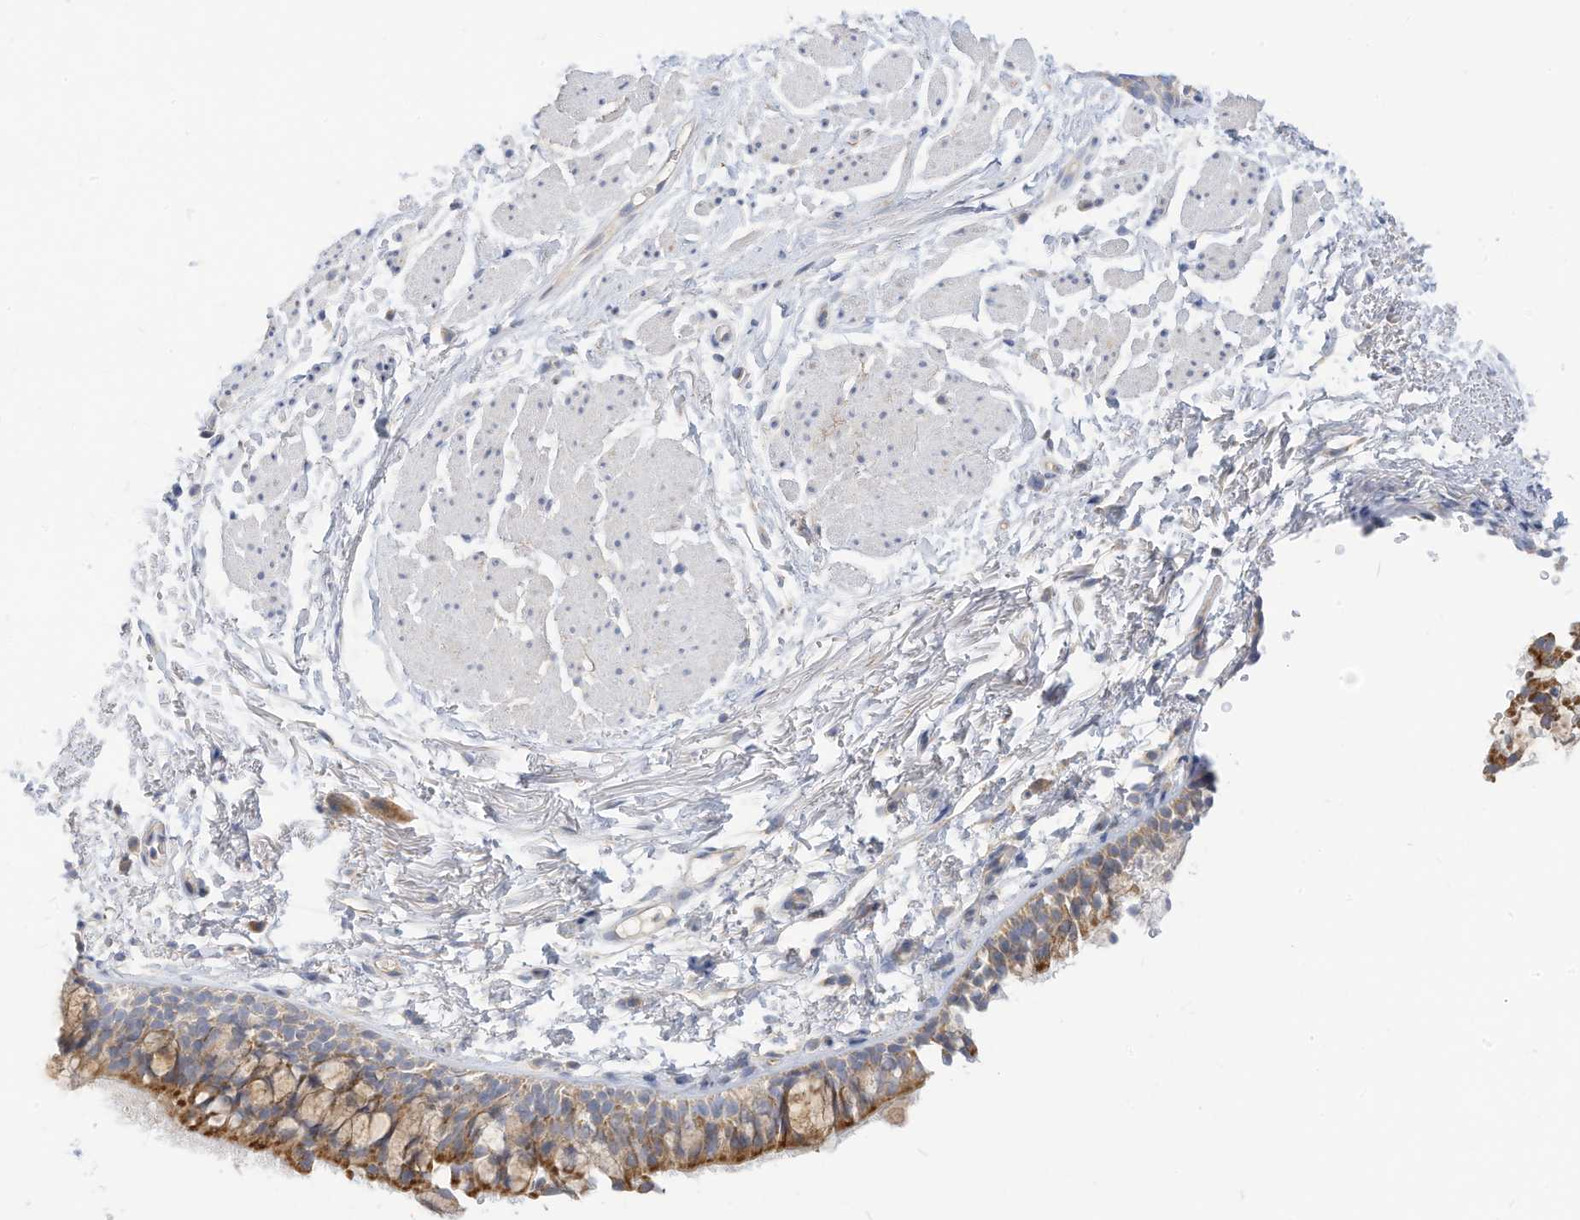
{"staining": {"intensity": "moderate", "quantity": "25%-75%", "location": "cytoplasmic/membranous"}, "tissue": "bronchus", "cell_type": "Respiratory epithelial cells", "image_type": "normal", "snomed": [{"axis": "morphology", "description": "Normal tissue, NOS"}, {"axis": "topography", "description": "Cartilage tissue"}, {"axis": "topography", "description": "Bronchus"}], "caption": "Benign bronchus was stained to show a protein in brown. There is medium levels of moderate cytoplasmic/membranous staining in about 25%-75% of respiratory epithelial cells.", "gene": "RHOH", "patient": {"sex": "female", "age": 73}}